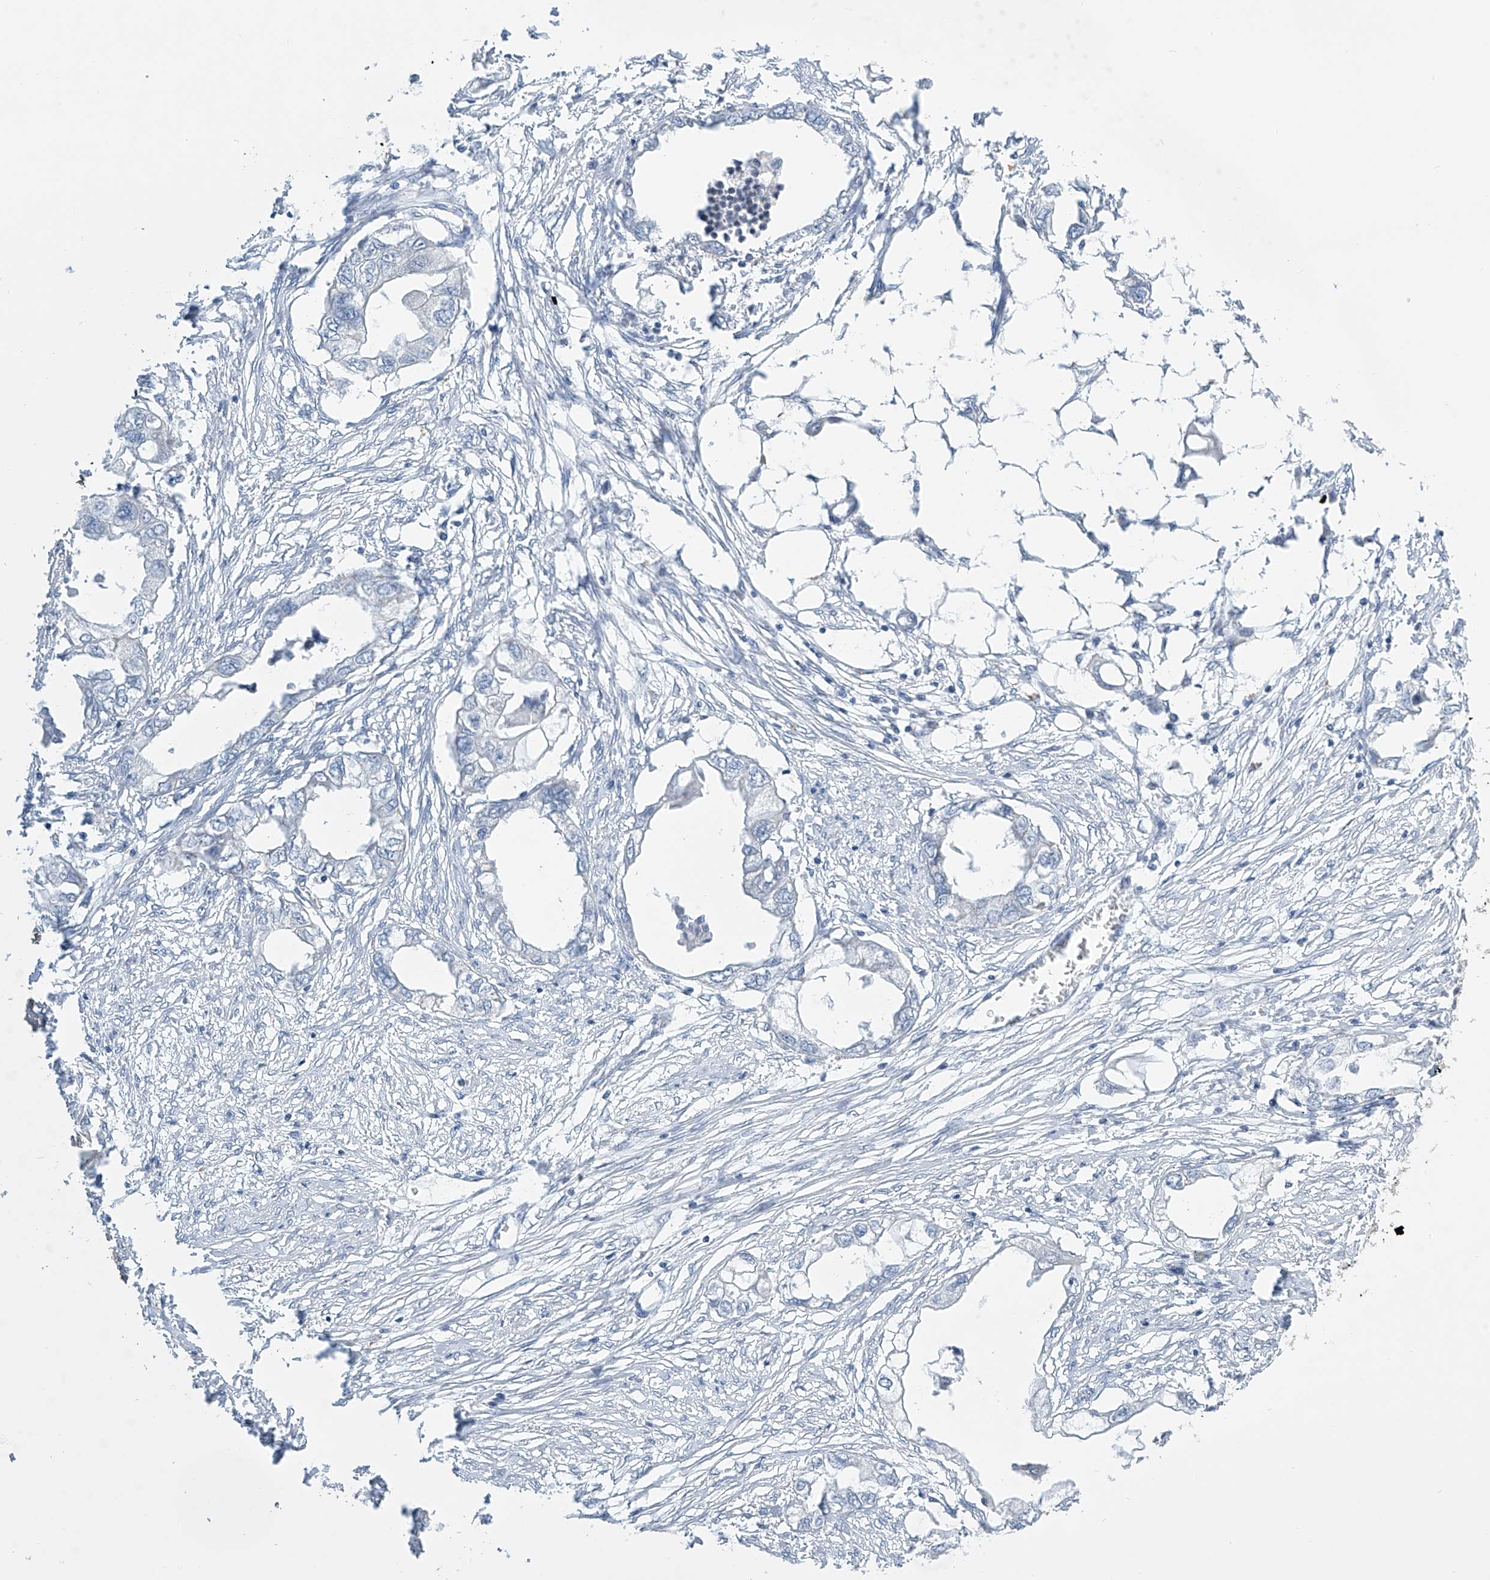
{"staining": {"intensity": "negative", "quantity": "none", "location": "none"}, "tissue": "endometrial cancer", "cell_type": "Tumor cells", "image_type": "cancer", "snomed": [{"axis": "morphology", "description": "Adenocarcinoma, NOS"}, {"axis": "morphology", "description": "Adenocarcinoma, metastatic, NOS"}, {"axis": "topography", "description": "Adipose tissue"}, {"axis": "topography", "description": "Endometrium"}], "caption": "Tumor cells show no significant protein positivity in metastatic adenocarcinoma (endometrial).", "gene": "APLF", "patient": {"sex": "female", "age": 67}}